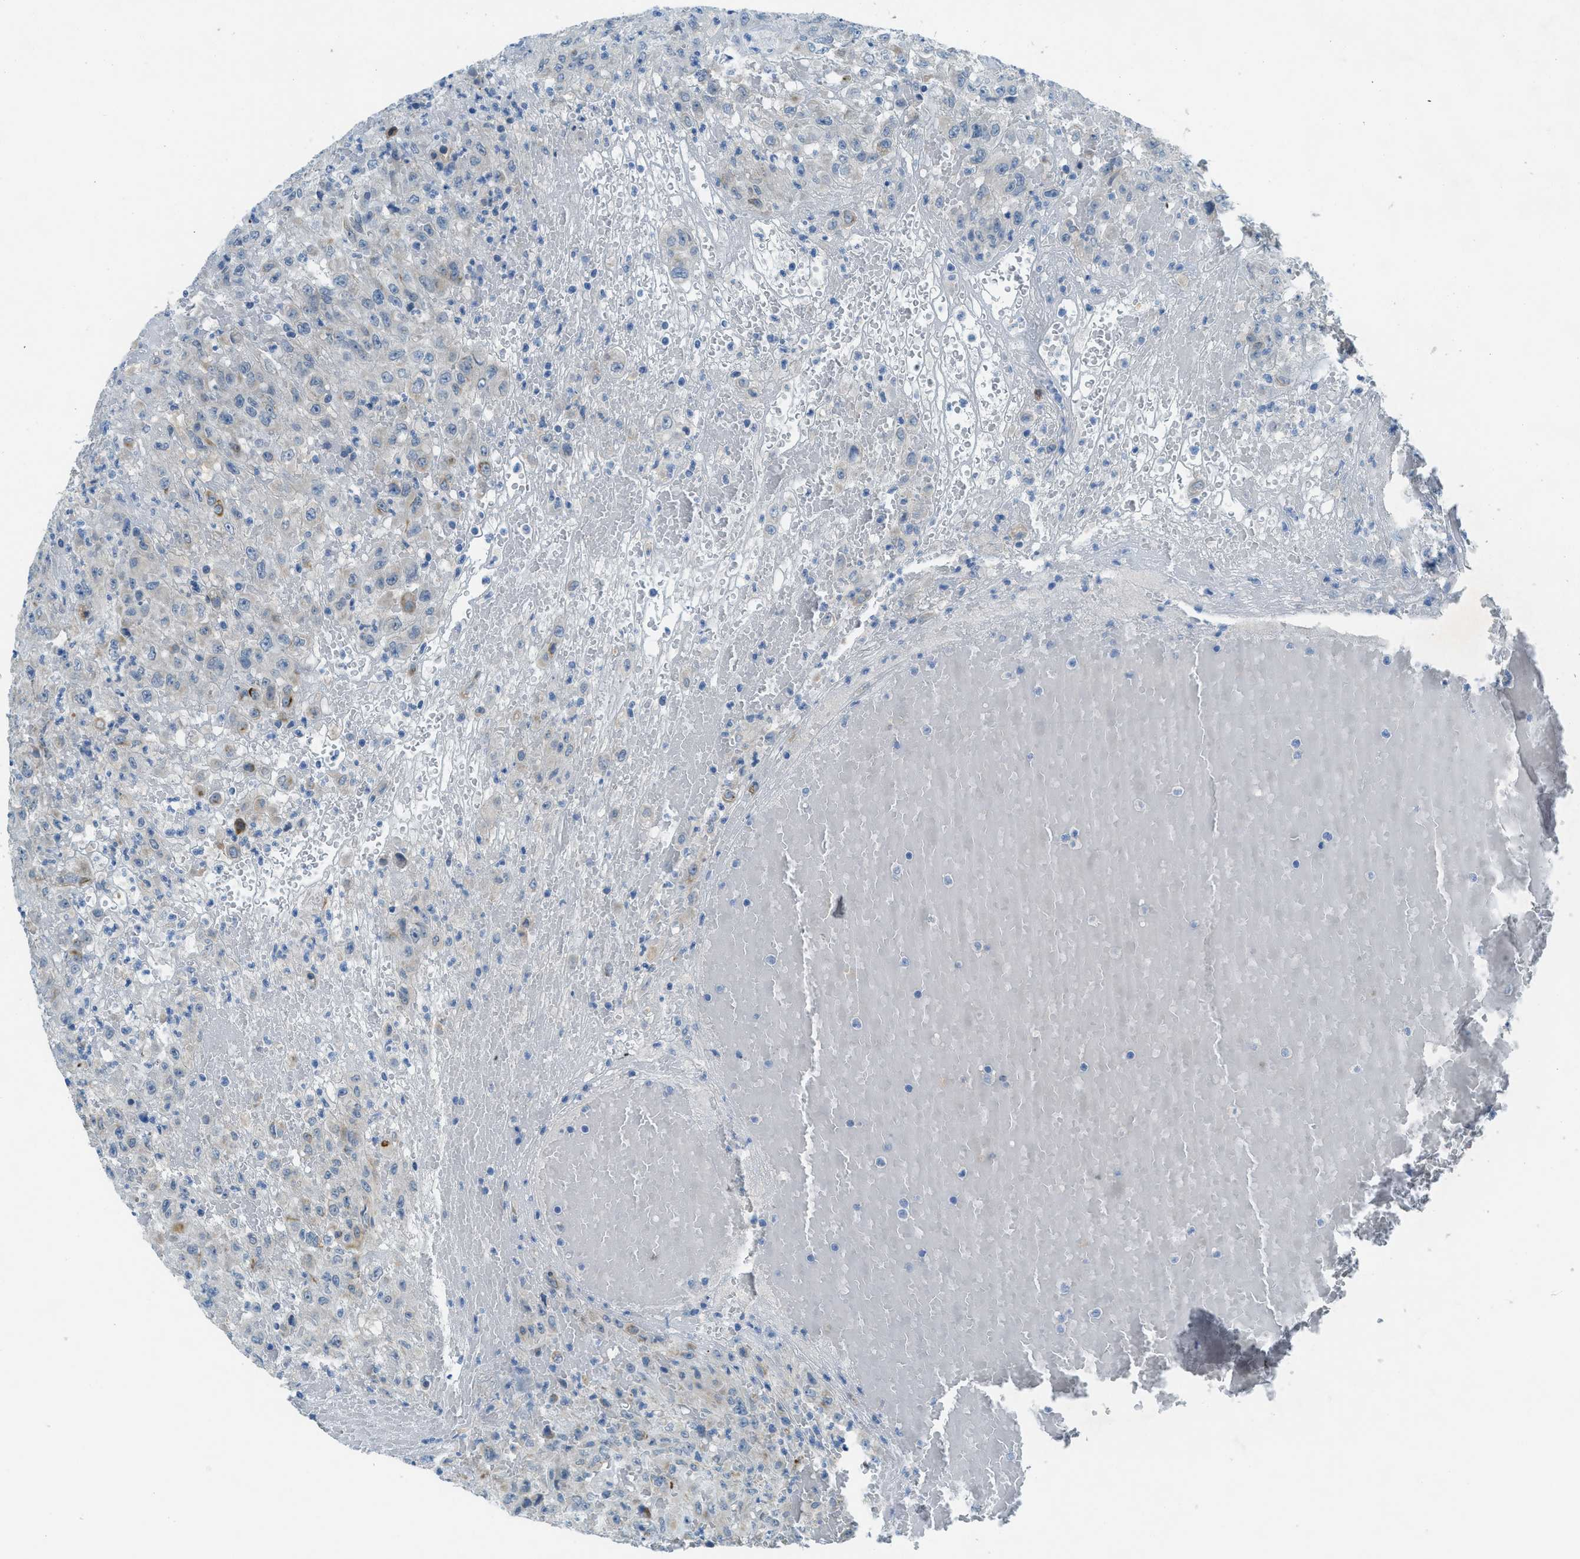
{"staining": {"intensity": "negative", "quantity": "none", "location": "none"}, "tissue": "urothelial cancer", "cell_type": "Tumor cells", "image_type": "cancer", "snomed": [{"axis": "morphology", "description": "Urothelial carcinoma, High grade"}, {"axis": "topography", "description": "Urinary bladder"}], "caption": "A photomicrograph of urothelial carcinoma (high-grade) stained for a protein reveals no brown staining in tumor cells.", "gene": "KLHL8", "patient": {"sex": "male", "age": 46}}